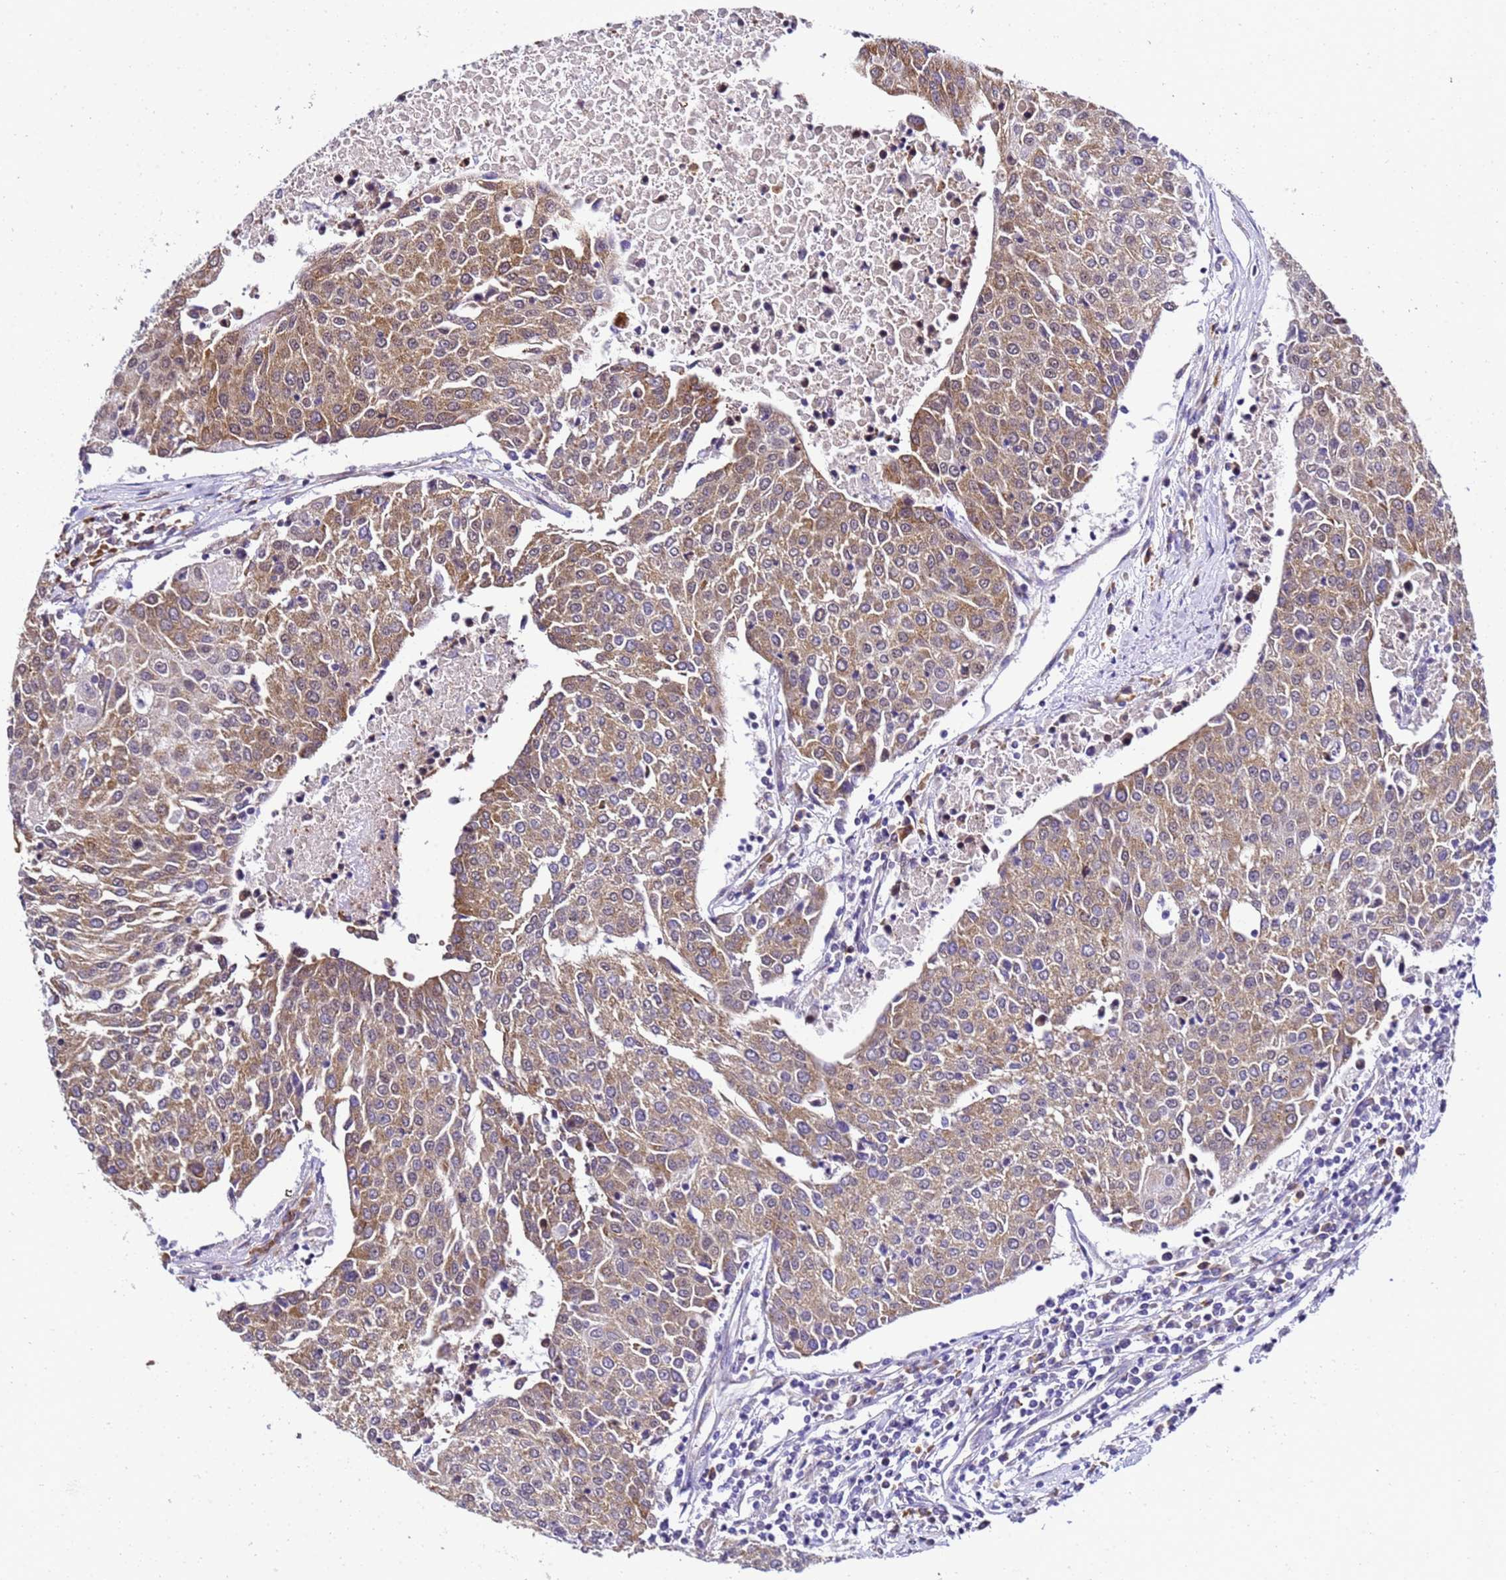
{"staining": {"intensity": "moderate", "quantity": ">75%", "location": "cytoplasmic/membranous"}, "tissue": "urothelial cancer", "cell_type": "Tumor cells", "image_type": "cancer", "snomed": [{"axis": "morphology", "description": "Urothelial carcinoma, High grade"}, {"axis": "topography", "description": "Urinary bladder"}], "caption": "IHC (DAB (3,3'-diaminobenzidine)) staining of urothelial cancer shows moderate cytoplasmic/membranous protein staining in about >75% of tumor cells.", "gene": "SMN1", "patient": {"sex": "female", "age": 85}}